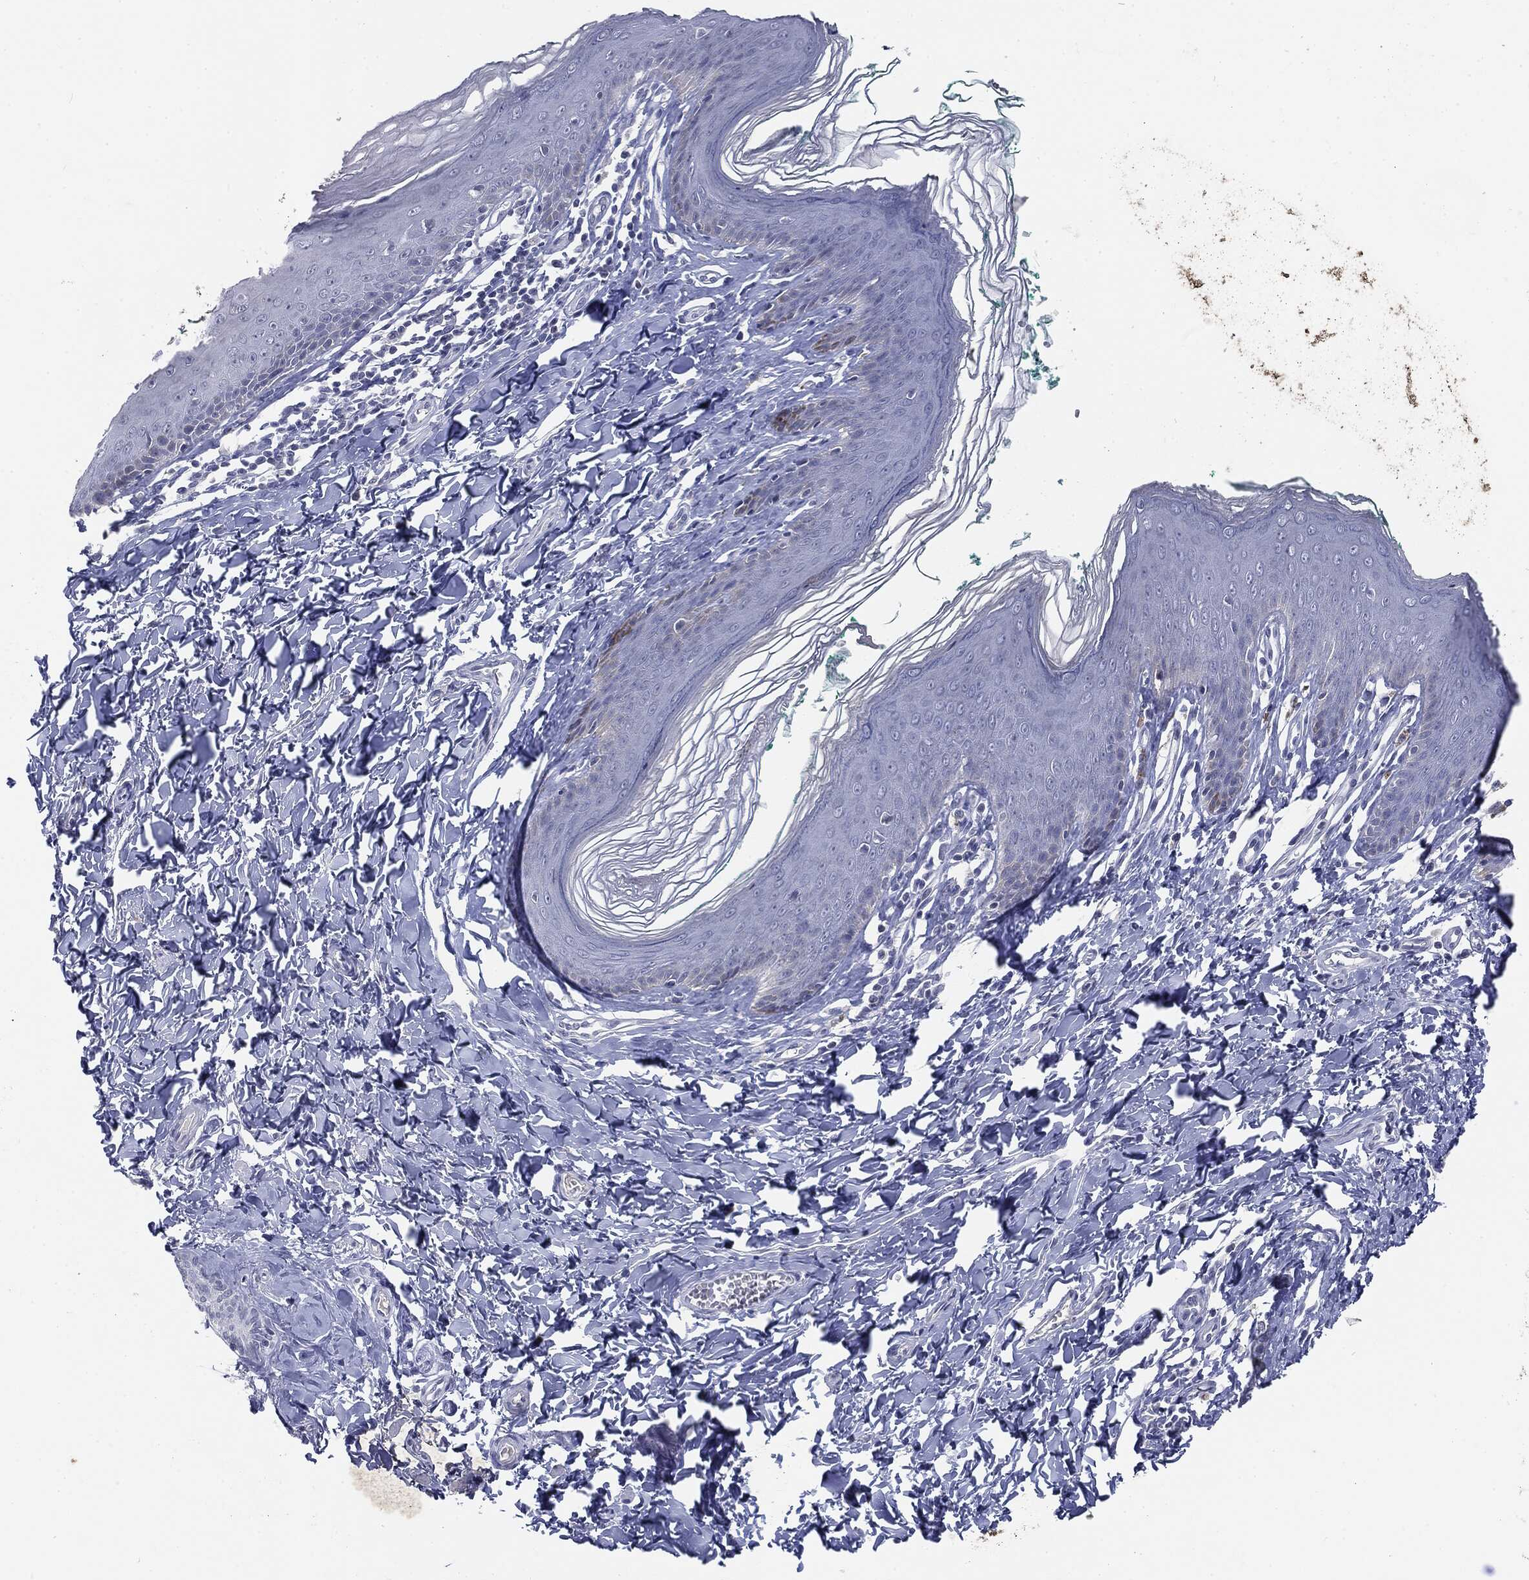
{"staining": {"intensity": "negative", "quantity": "none", "location": "none"}, "tissue": "skin", "cell_type": "Epidermal cells", "image_type": "normal", "snomed": [{"axis": "morphology", "description": "Normal tissue, NOS"}, {"axis": "topography", "description": "Vulva"}], "caption": "A photomicrograph of human skin is negative for staining in epidermal cells.", "gene": "CGB1", "patient": {"sex": "female", "age": 66}}